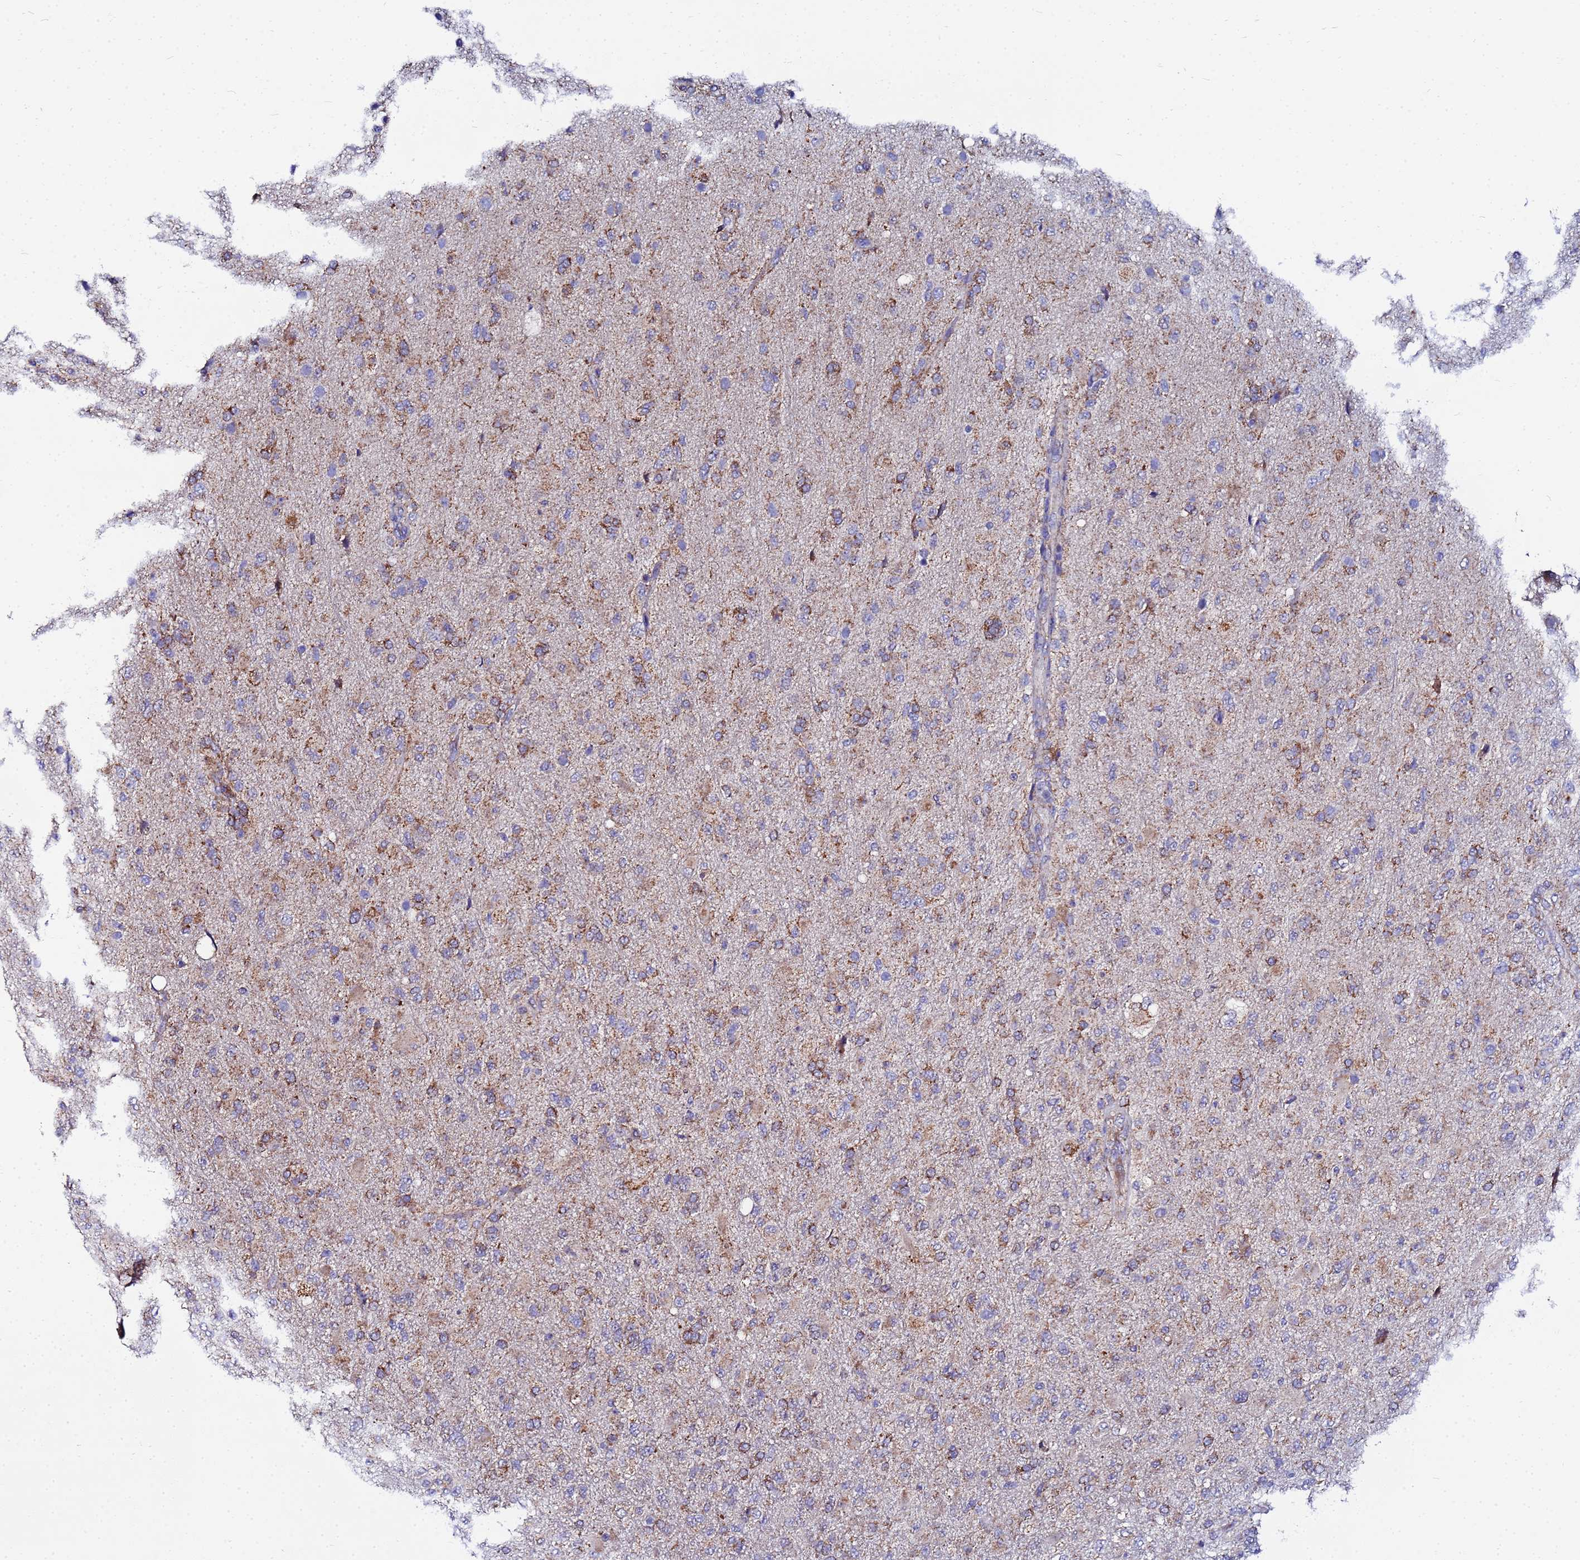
{"staining": {"intensity": "moderate", "quantity": "25%-75%", "location": "cytoplasmic/membranous"}, "tissue": "glioma", "cell_type": "Tumor cells", "image_type": "cancer", "snomed": [{"axis": "morphology", "description": "Glioma, malignant, Low grade"}, {"axis": "topography", "description": "Brain"}], "caption": "Moderate cytoplasmic/membranous staining is identified in approximately 25%-75% of tumor cells in glioma.", "gene": "FAHD2A", "patient": {"sex": "male", "age": 65}}